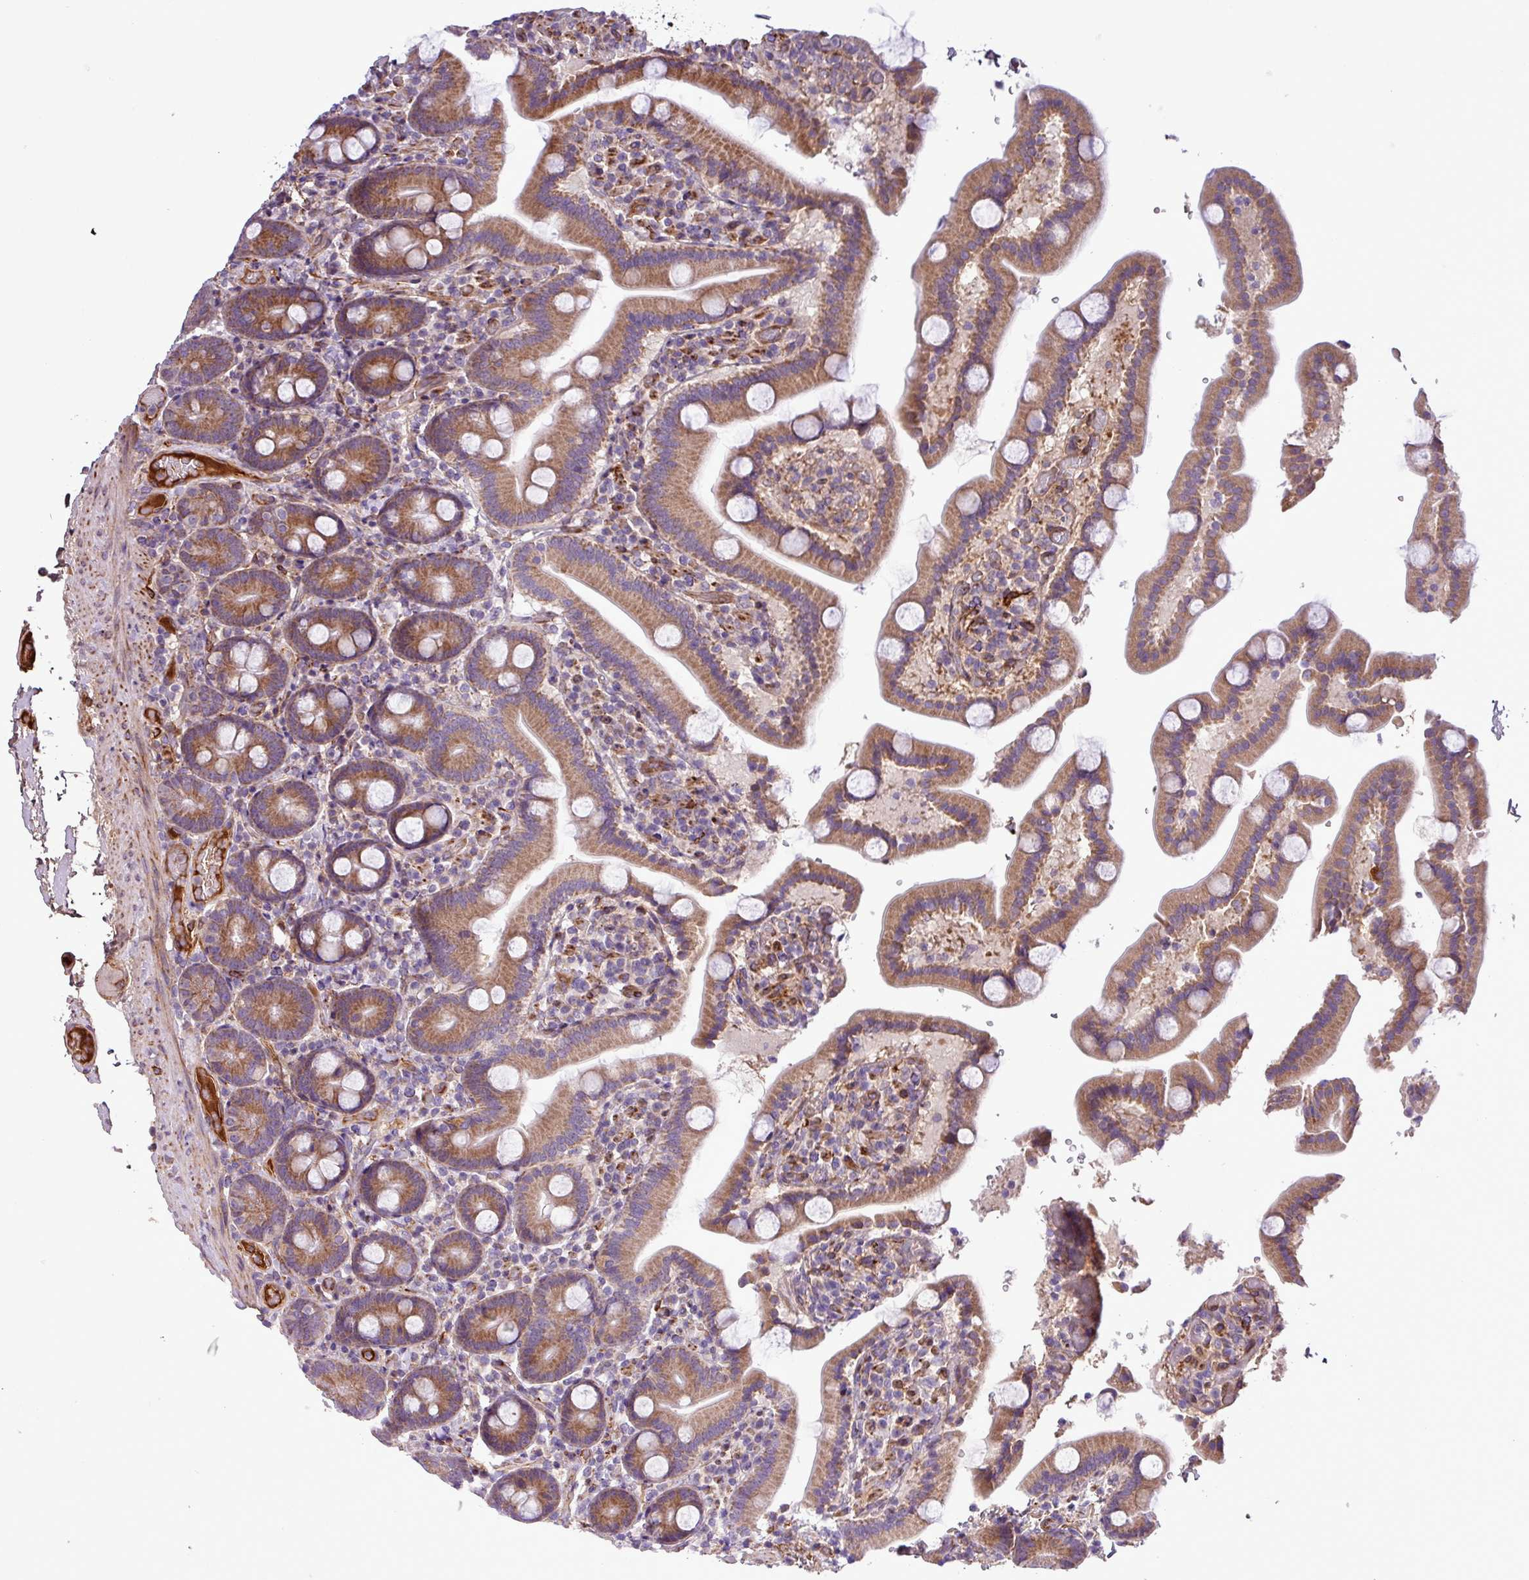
{"staining": {"intensity": "moderate", "quantity": ">75%", "location": "cytoplasmic/membranous"}, "tissue": "duodenum", "cell_type": "Glandular cells", "image_type": "normal", "snomed": [{"axis": "morphology", "description": "Normal tissue, NOS"}, {"axis": "topography", "description": "Duodenum"}], "caption": "Immunohistochemical staining of benign duodenum exhibits >75% levels of moderate cytoplasmic/membranous protein positivity in about >75% of glandular cells.", "gene": "CWH43", "patient": {"sex": "male", "age": 55}}